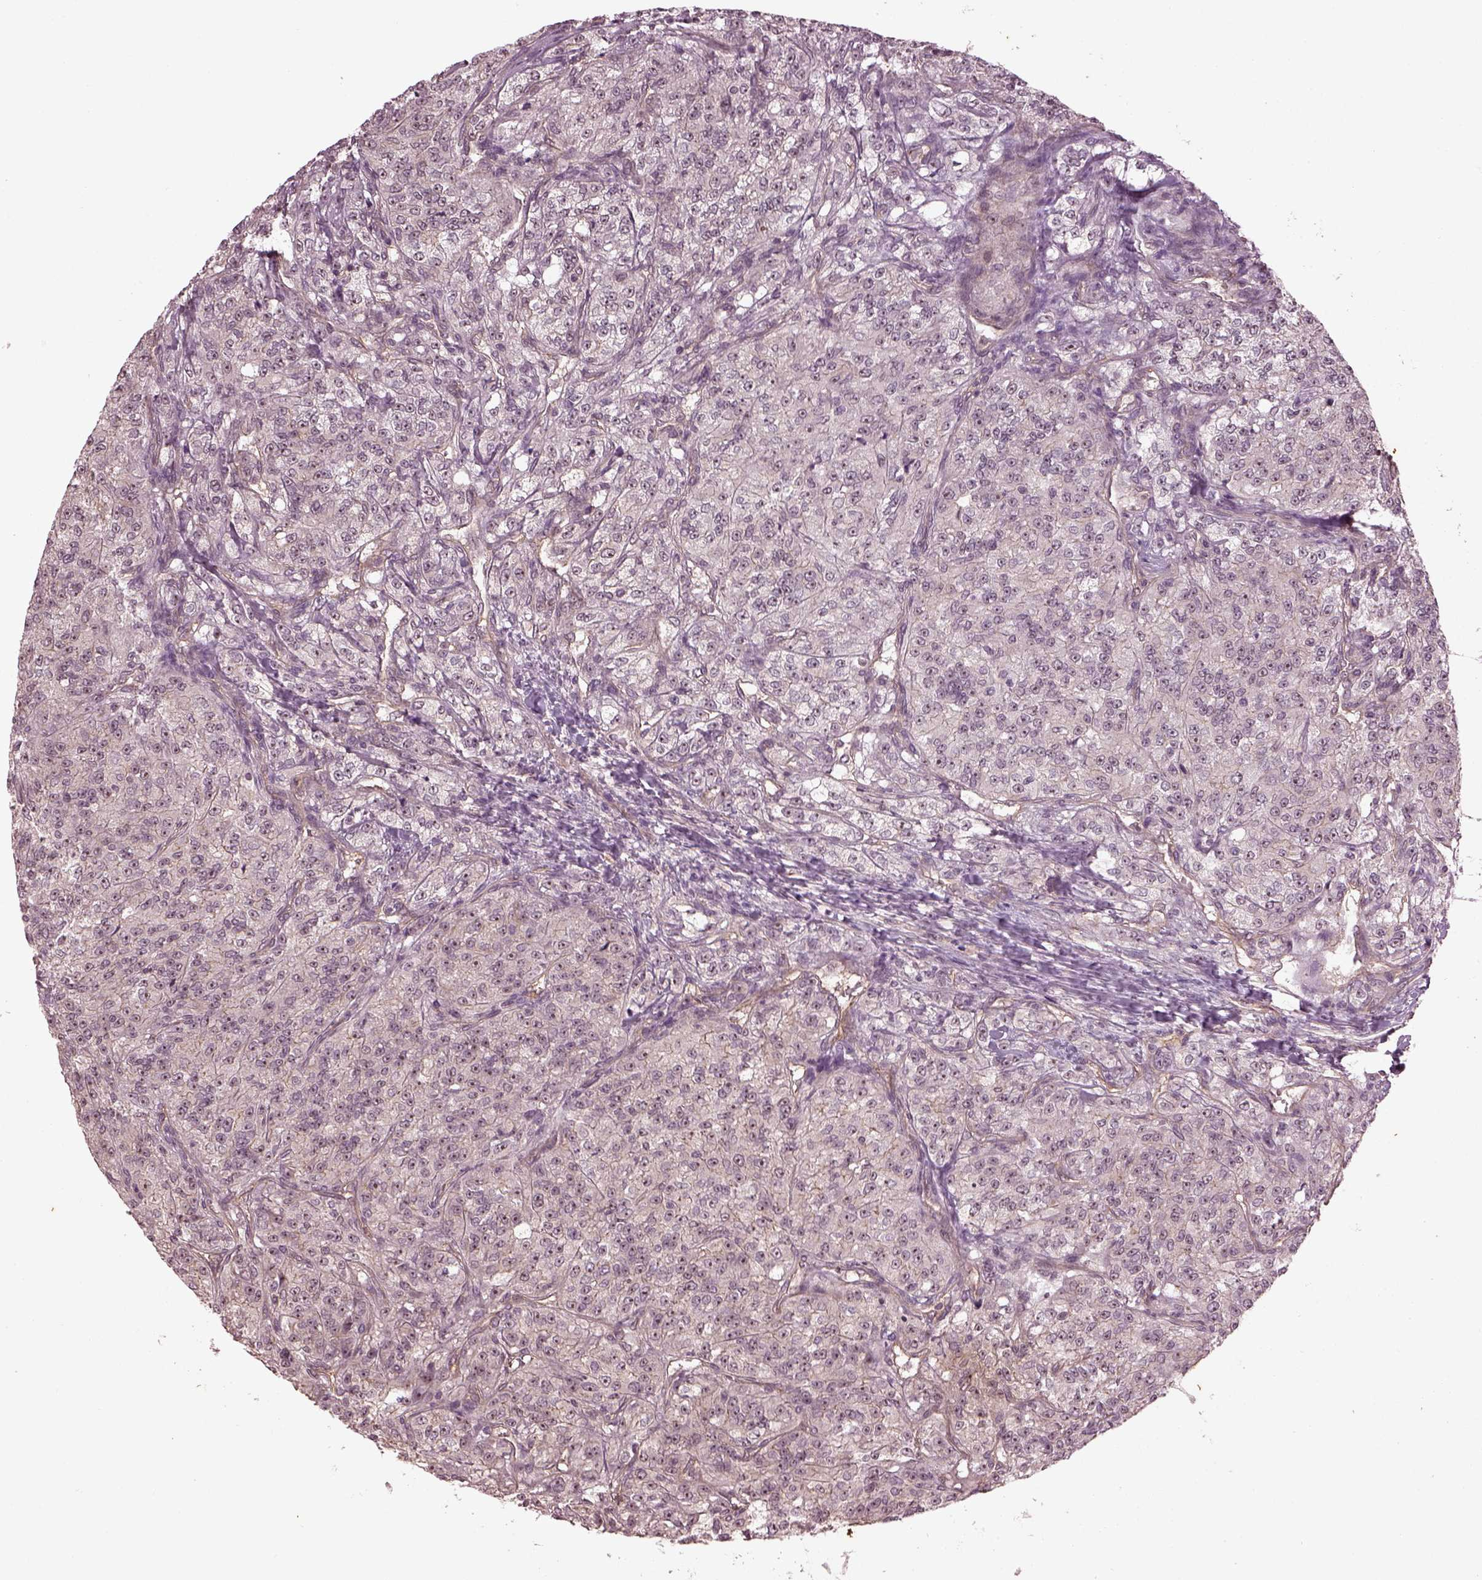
{"staining": {"intensity": "negative", "quantity": "none", "location": "none"}, "tissue": "renal cancer", "cell_type": "Tumor cells", "image_type": "cancer", "snomed": [{"axis": "morphology", "description": "Adenocarcinoma, NOS"}, {"axis": "topography", "description": "Kidney"}], "caption": "Histopathology image shows no significant protein expression in tumor cells of renal cancer.", "gene": "GNRH1", "patient": {"sex": "female", "age": 63}}